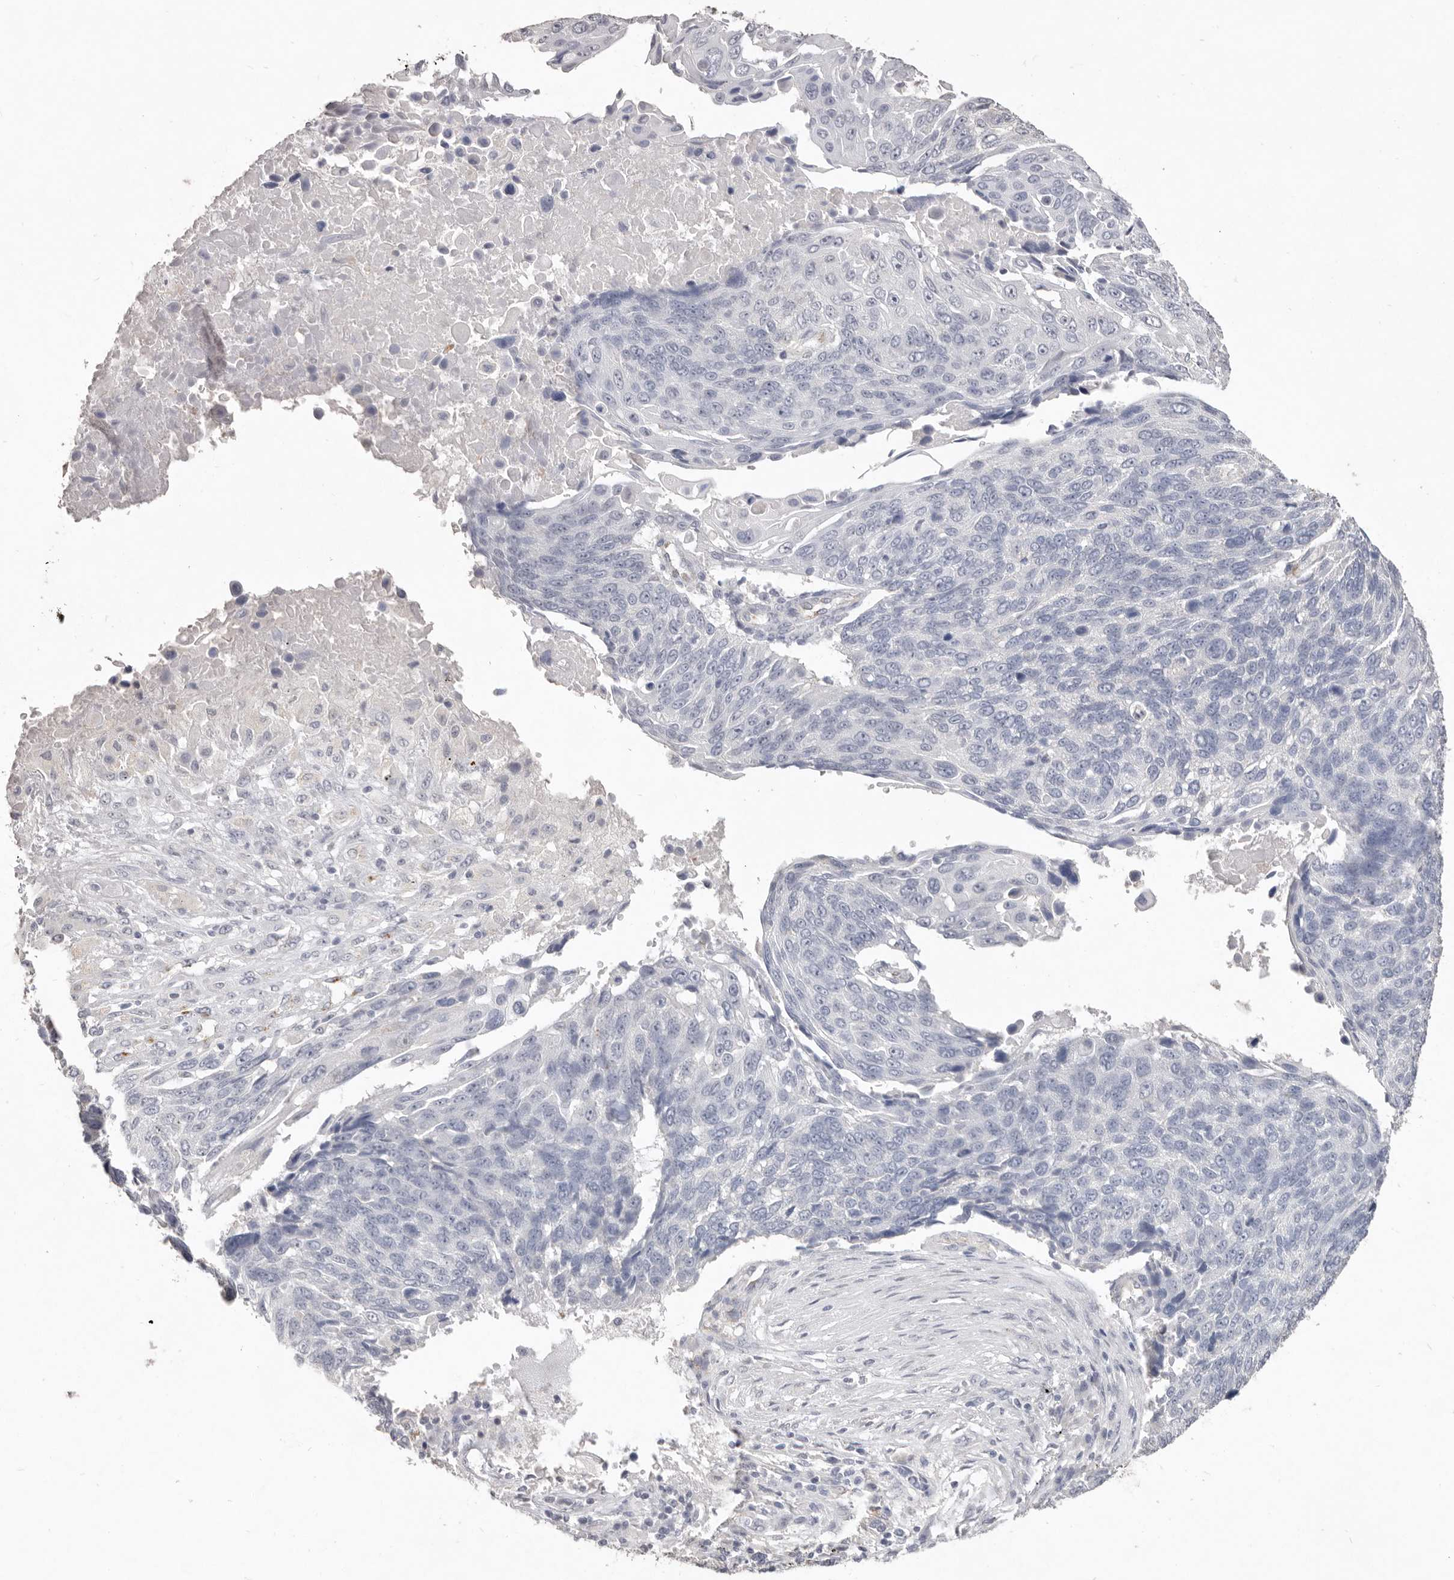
{"staining": {"intensity": "negative", "quantity": "none", "location": "none"}, "tissue": "lung cancer", "cell_type": "Tumor cells", "image_type": "cancer", "snomed": [{"axis": "morphology", "description": "Squamous cell carcinoma, NOS"}, {"axis": "topography", "description": "Lung"}], "caption": "There is no significant expression in tumor cells of squamous cell carcinoma (lung).", "gene": "ZYG11B", "patient": {"sex": "male", "age": 66}}